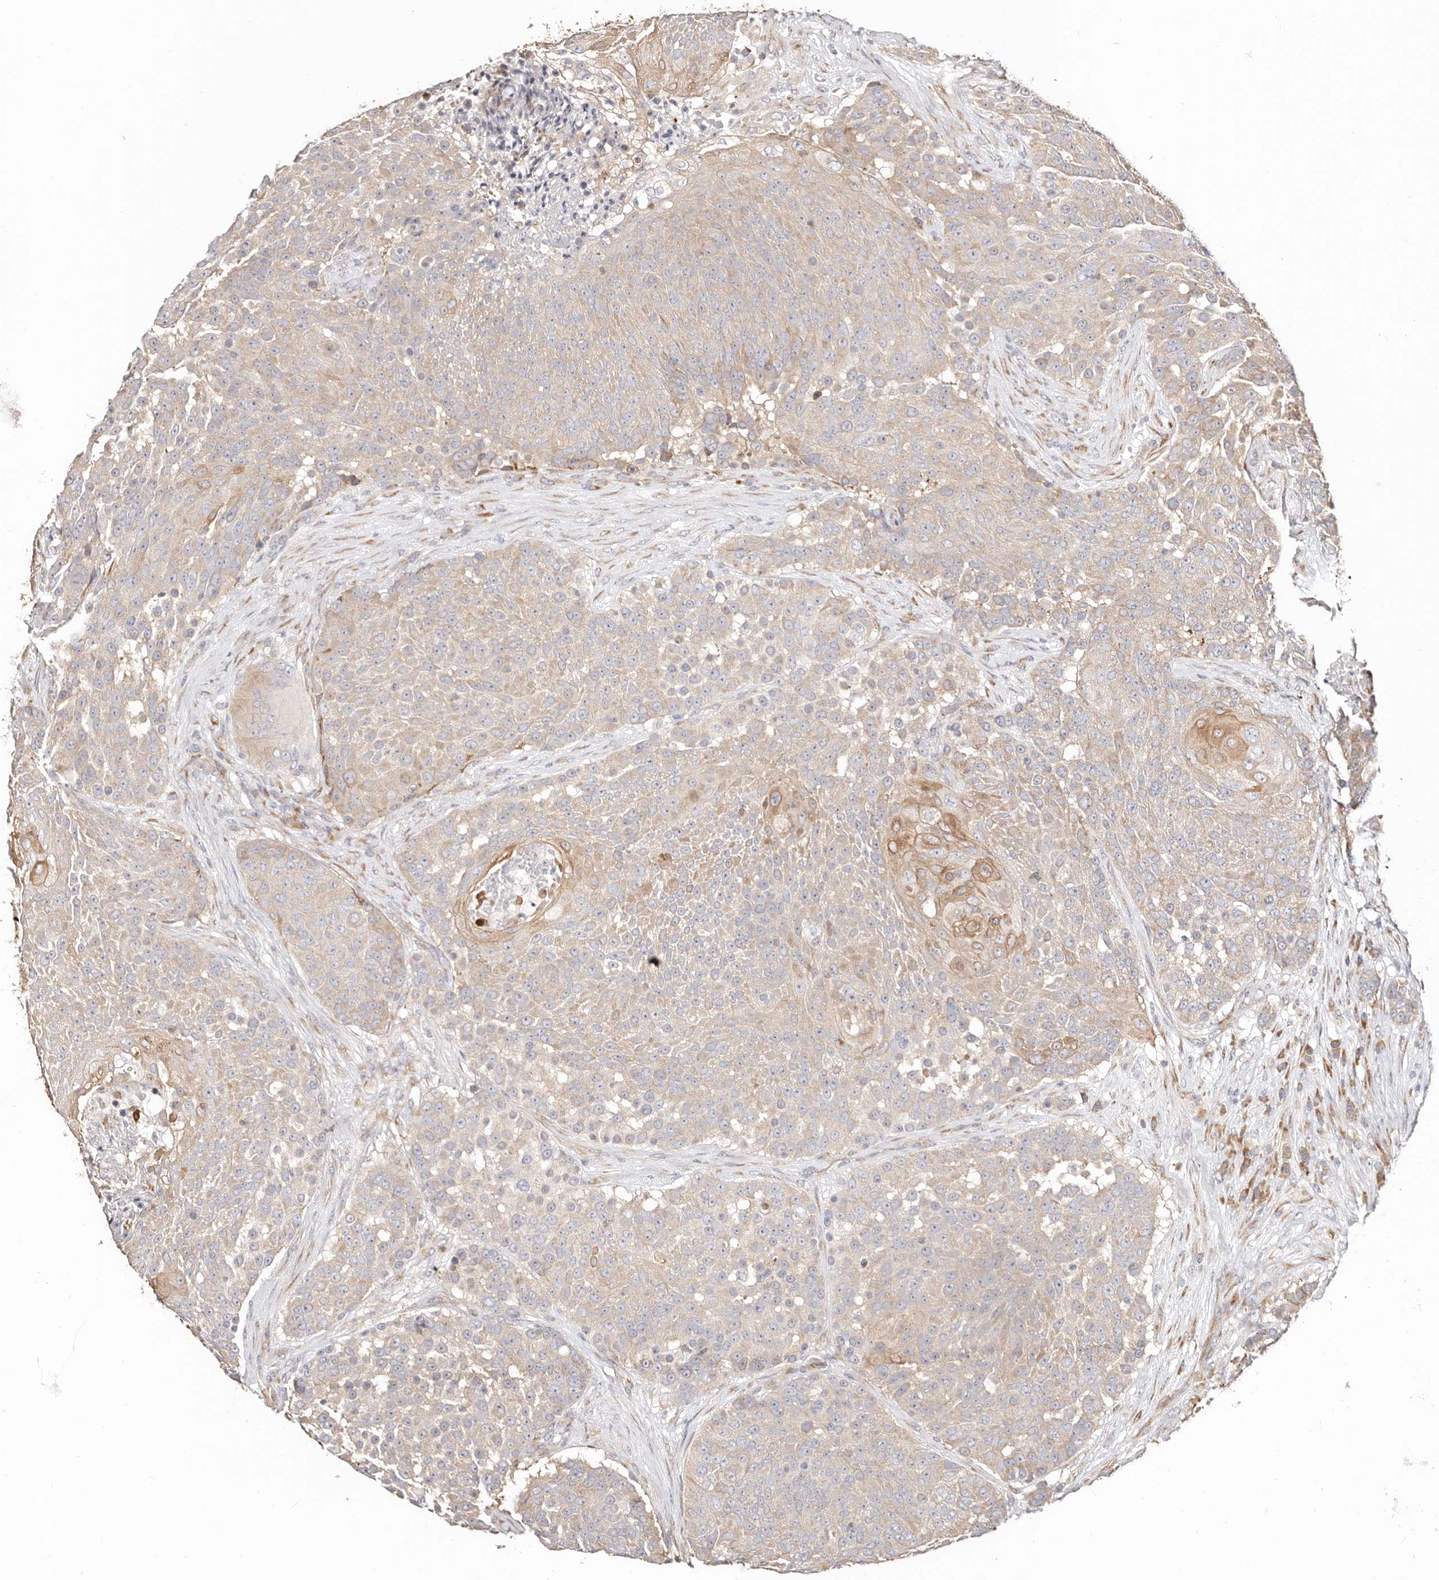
{"staining": {"intensity": "moderate", "quantity": "<25%", "location": "cytoplasmic/membranous"}, "tissue": "urothelial cancer", "cell_type": "Tumor cells", "image_type": "cancer", "snomed": [{"axis": "morphology", "description": "Urothelial carcinoma, High grade"}, {"axis": "topography", "description": "Urinary bladder"}], "caption": "About <25% of tumor cells in human urothelial cancer display moderate cytoplasmic/membranous protein expression as visualized by brown immunohistochemical staining.", "gene": "BCL2L15", "patient": {"sex": "female", "age": 63}}